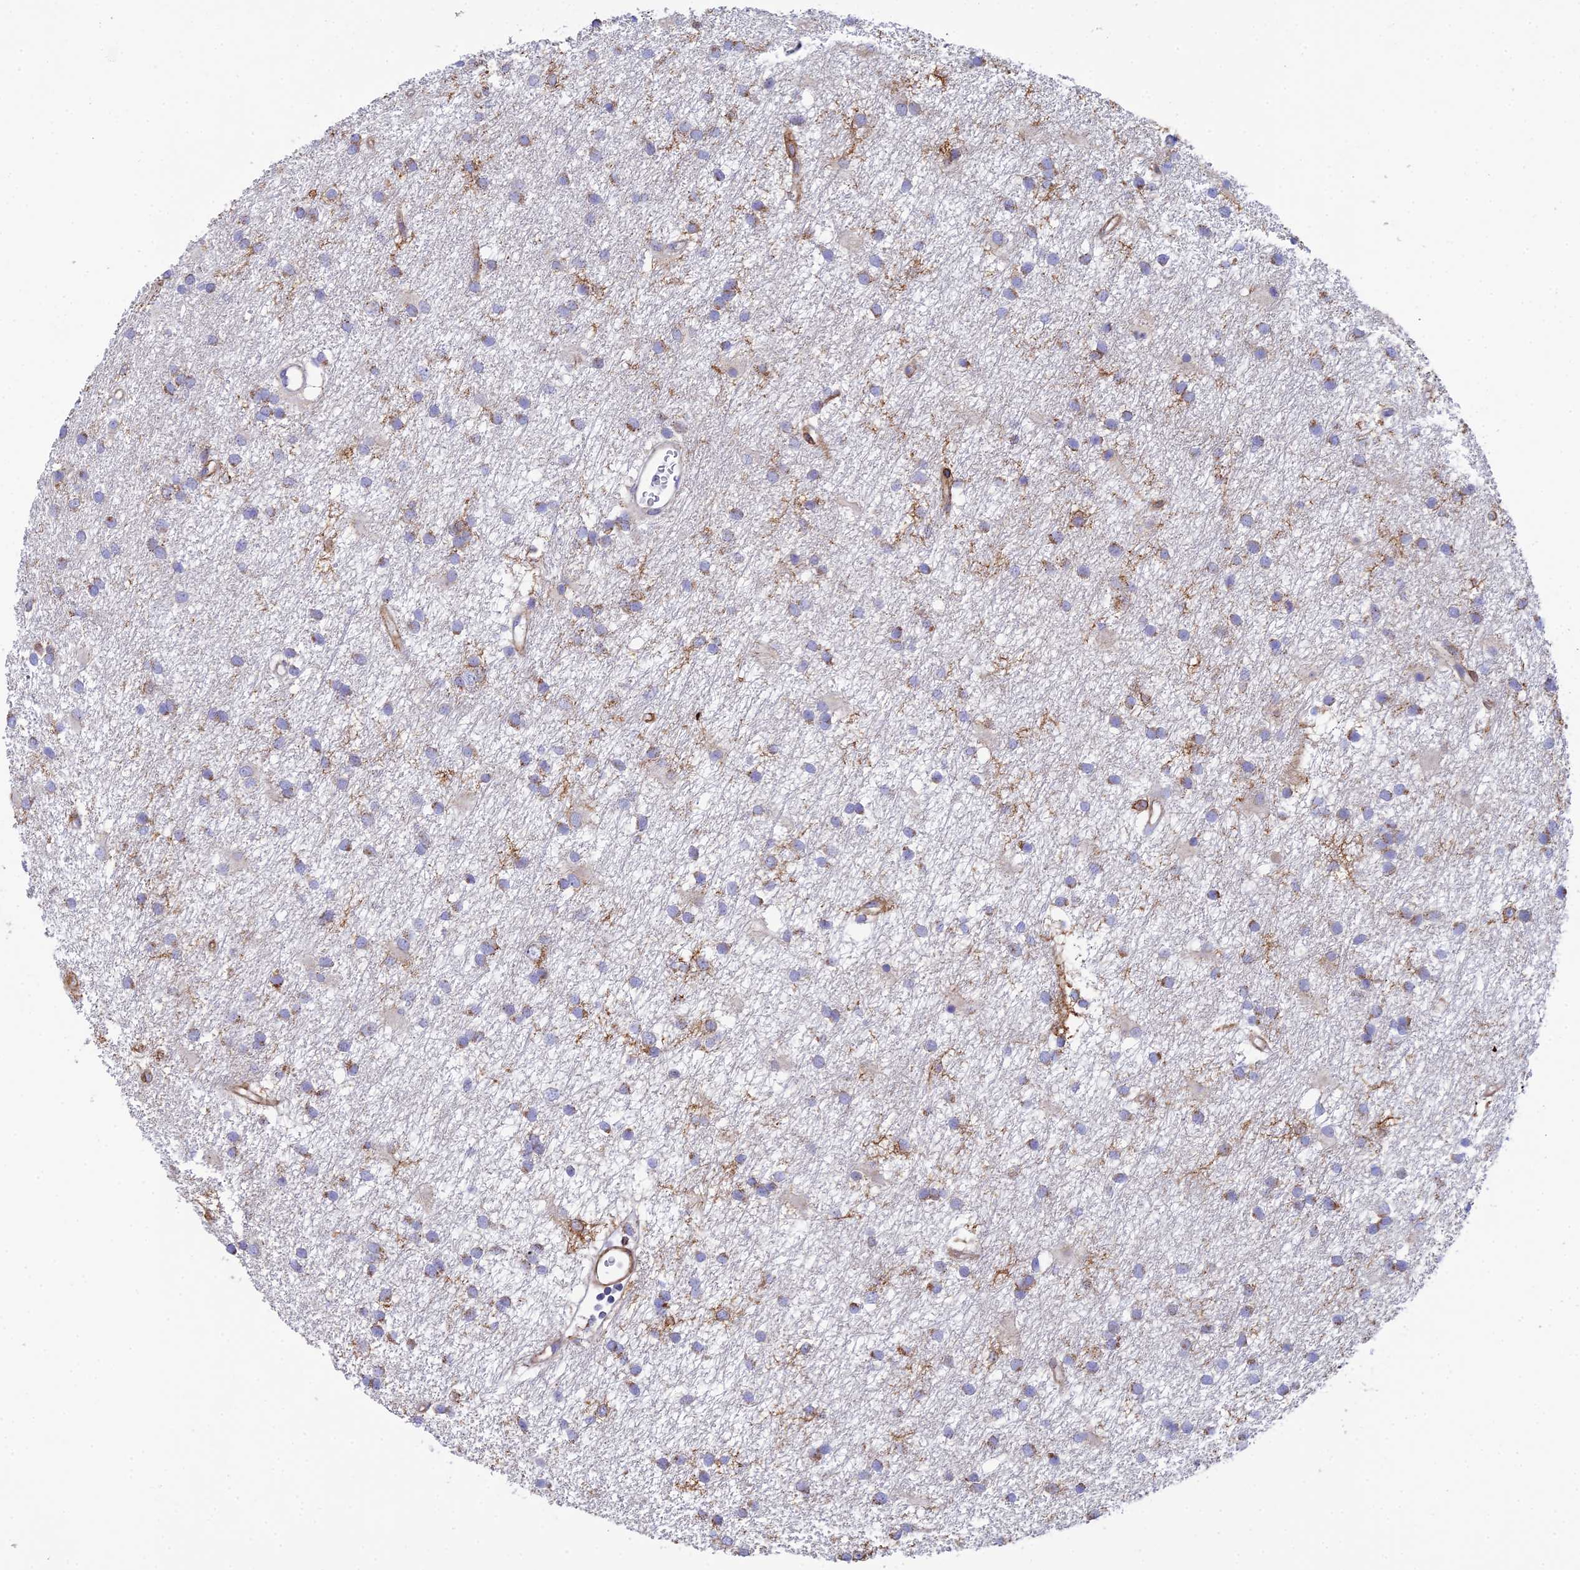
{"staining": {"intensity": "moderate", "quantity": "25%-75%", "location": "cytoplasmic/membranous"}, "tissue": "glioma", "cell_type": "Tumor cells", "image_type": "cancer", "snomed": [{"axis": "morphology", "description": "Glioma, malignant, High grade"}, {"axis": "topography", "description": "Brain"}], "caption": "Moderate cytoplasmic/membranous protein positivity is present in approximately 25%-75% of tumor cells in malignant glioma (high-grade).", "gene": "CSPG4", "patient": {"sex": "male", "age": 77}}